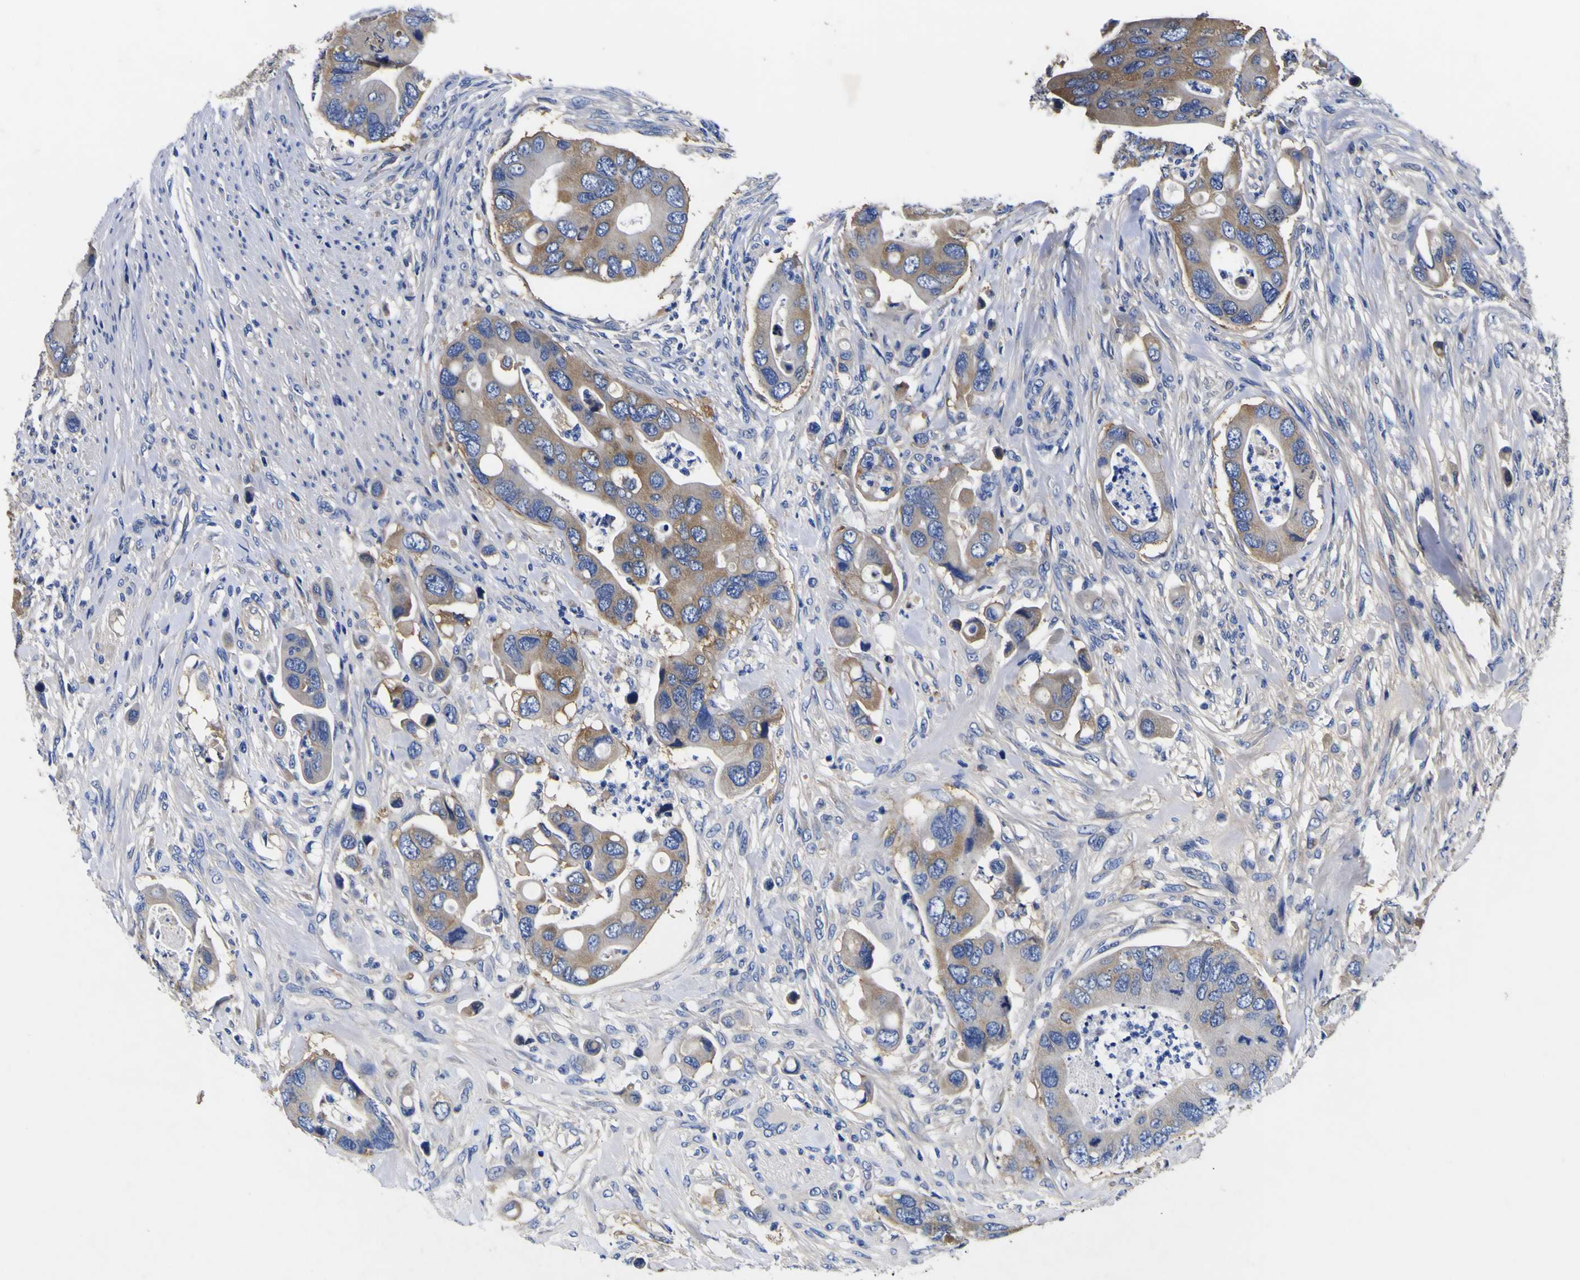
{"staining": {"intensity": "moderate", "quantity": "25%-75%", "location": "cytoplasmic/membranous"}, "tissue": "colorectal cancer", "cell_type": "Tumor cells", "image_type": "cancer", "snomed": [{"axis": "morphology", "description": "Adenocarcinoma, NOS"}, {"axis": "topography", "description": "Rectum"}], "caption": "This histopathology image demonstrates immunohistochemistry (IHC) staining of human colorectal cancer, with medium moderate cytoplasmic/membranous expression in approximately 25%-75% of tumor cells.", "gene": "VASN", "patient": {"sex": "female", "age": 57}}